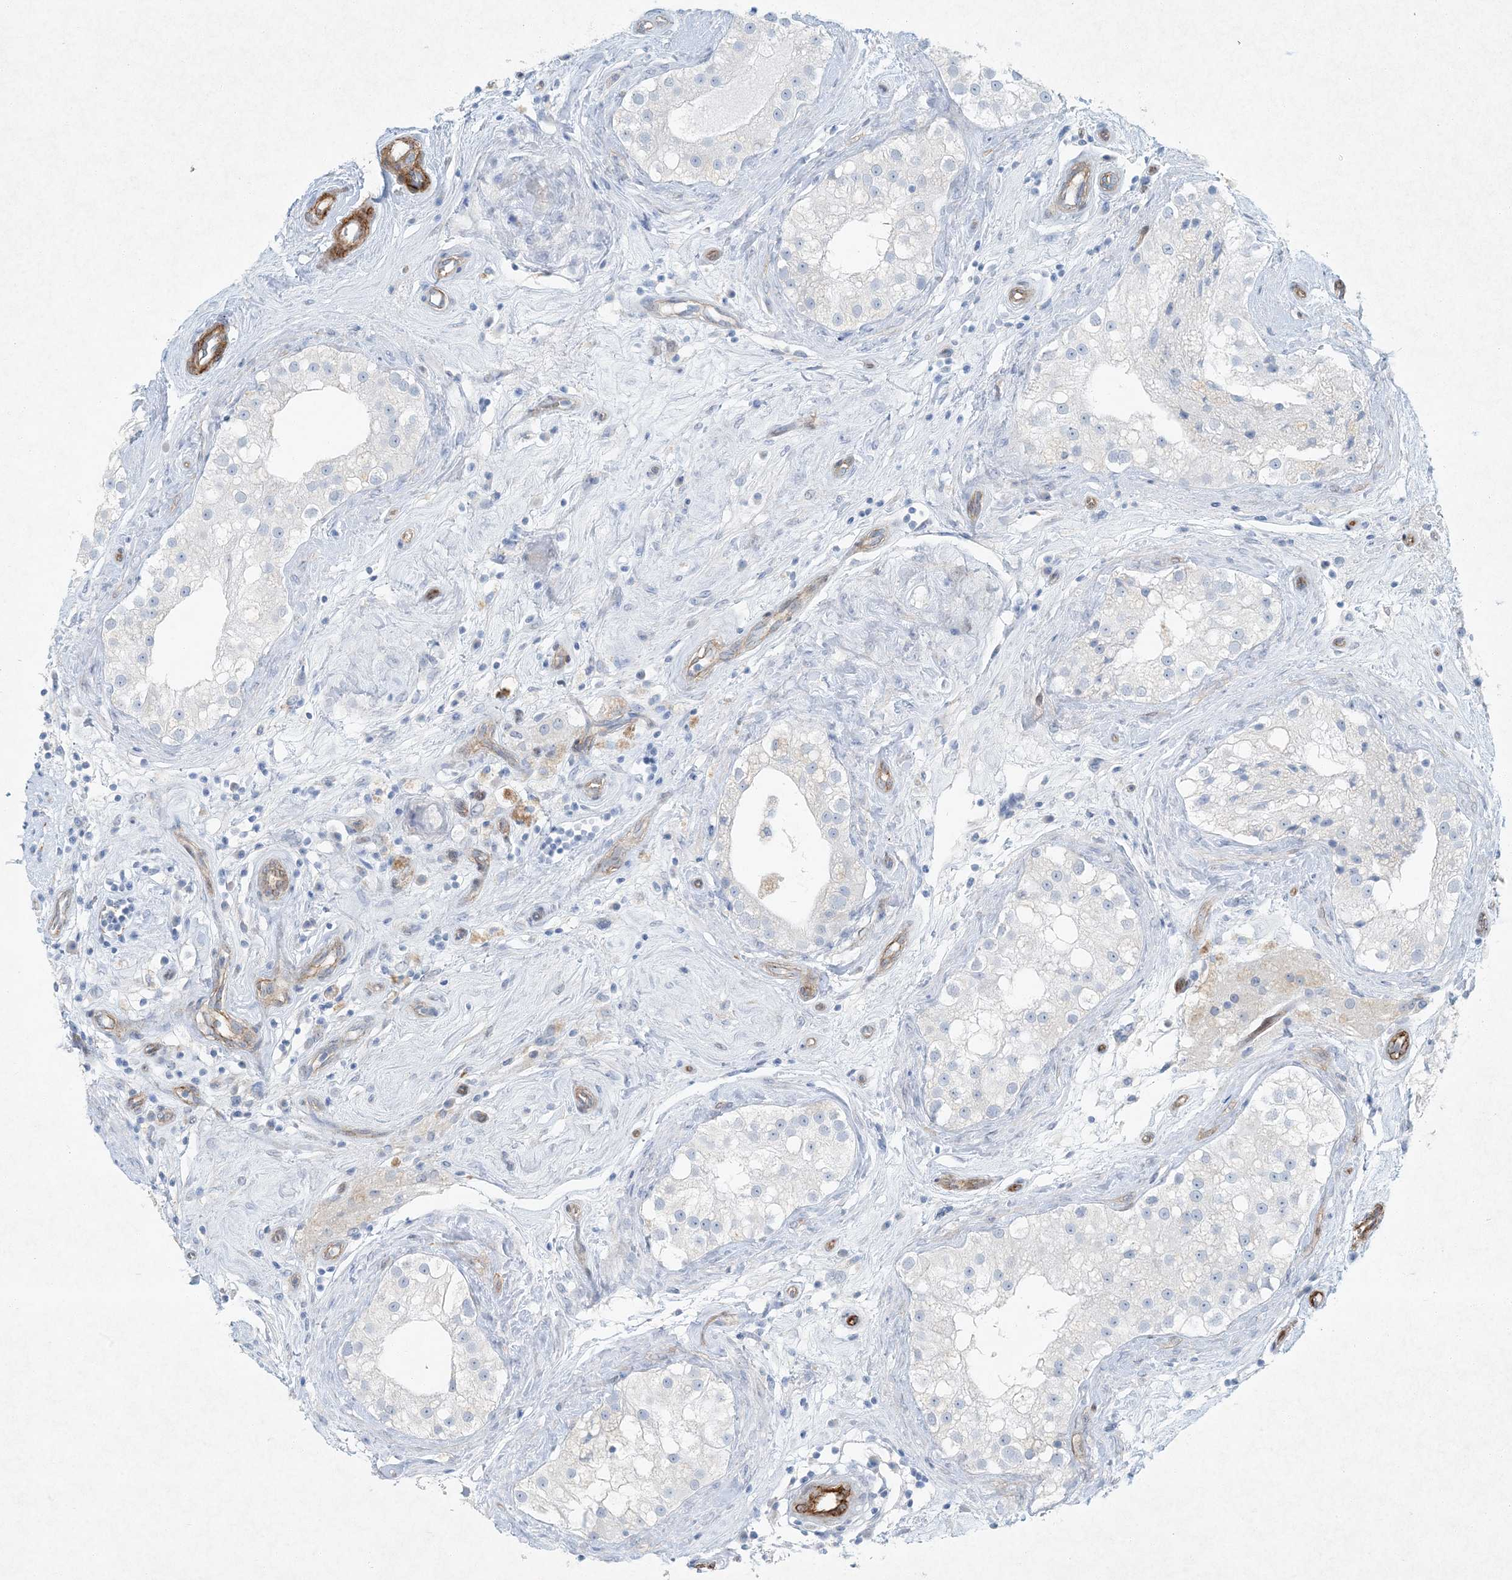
{"staining": {"intensity": "negative", "quantity": "none", "location": "none"}, "tissue": "testis", "cell_type": "Cells in seminiferous ducts", "image_type": "normal", "snomed": [{"axis": "morphology", "description": "Normal tissue, NOS"}, {"axis": "topography", "description": "Testis"}], "caption": "A histopathology image of testis stained for a protein reveals no brown staining in cells in seminiferous ducts. The staining is performed using DAB brown chromogen with nuclei counter-stained in using hematoxylin.", "gene": "PGM5", "patient": {"sex": "male", "age": 84}}